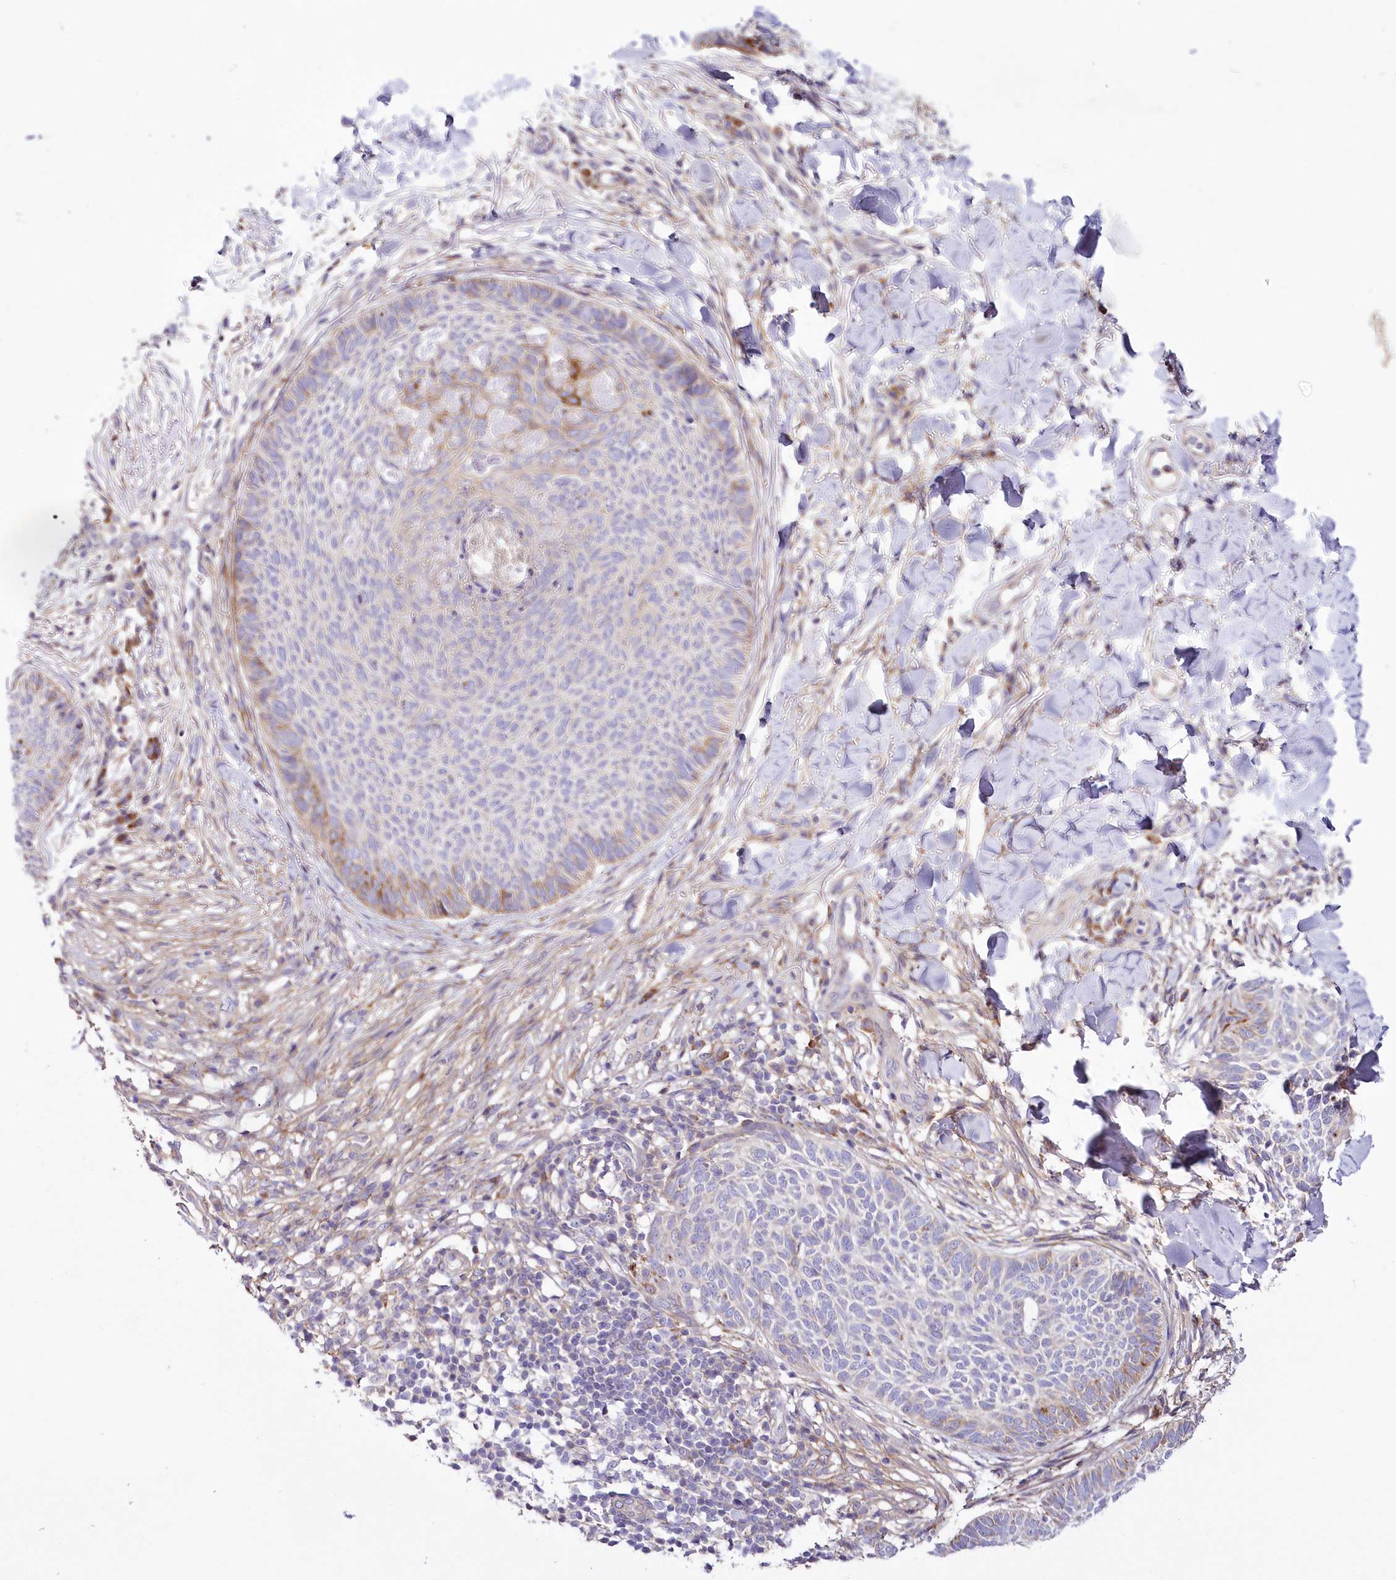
{"staining": {"intensity": "moderate", "quantity": "<25%", "location": "cytoplasmic/membranous"}, "tissue": "skin cancer", "cell_type": "Tumor cells", "image_type": "cancer", "snomed": [{"axis": "morphology", "description": "Normal tissue, NOS"}, {"axis": "morphology", "description": "Basal cell carcinoma"}, {"axis": "topography", "description": "Skin"}], "caption": "A photomicrograph of basal cell carcinoma (skin) stained for a protein exhibits moderate cytoplasmic/membranous brown staining in tumor cells. Ihc stains the protein of interest in brown and the nuclei are stained blue.", "gene": "ARFGEF3", "patient": {"sex": "male", "age": 50}}